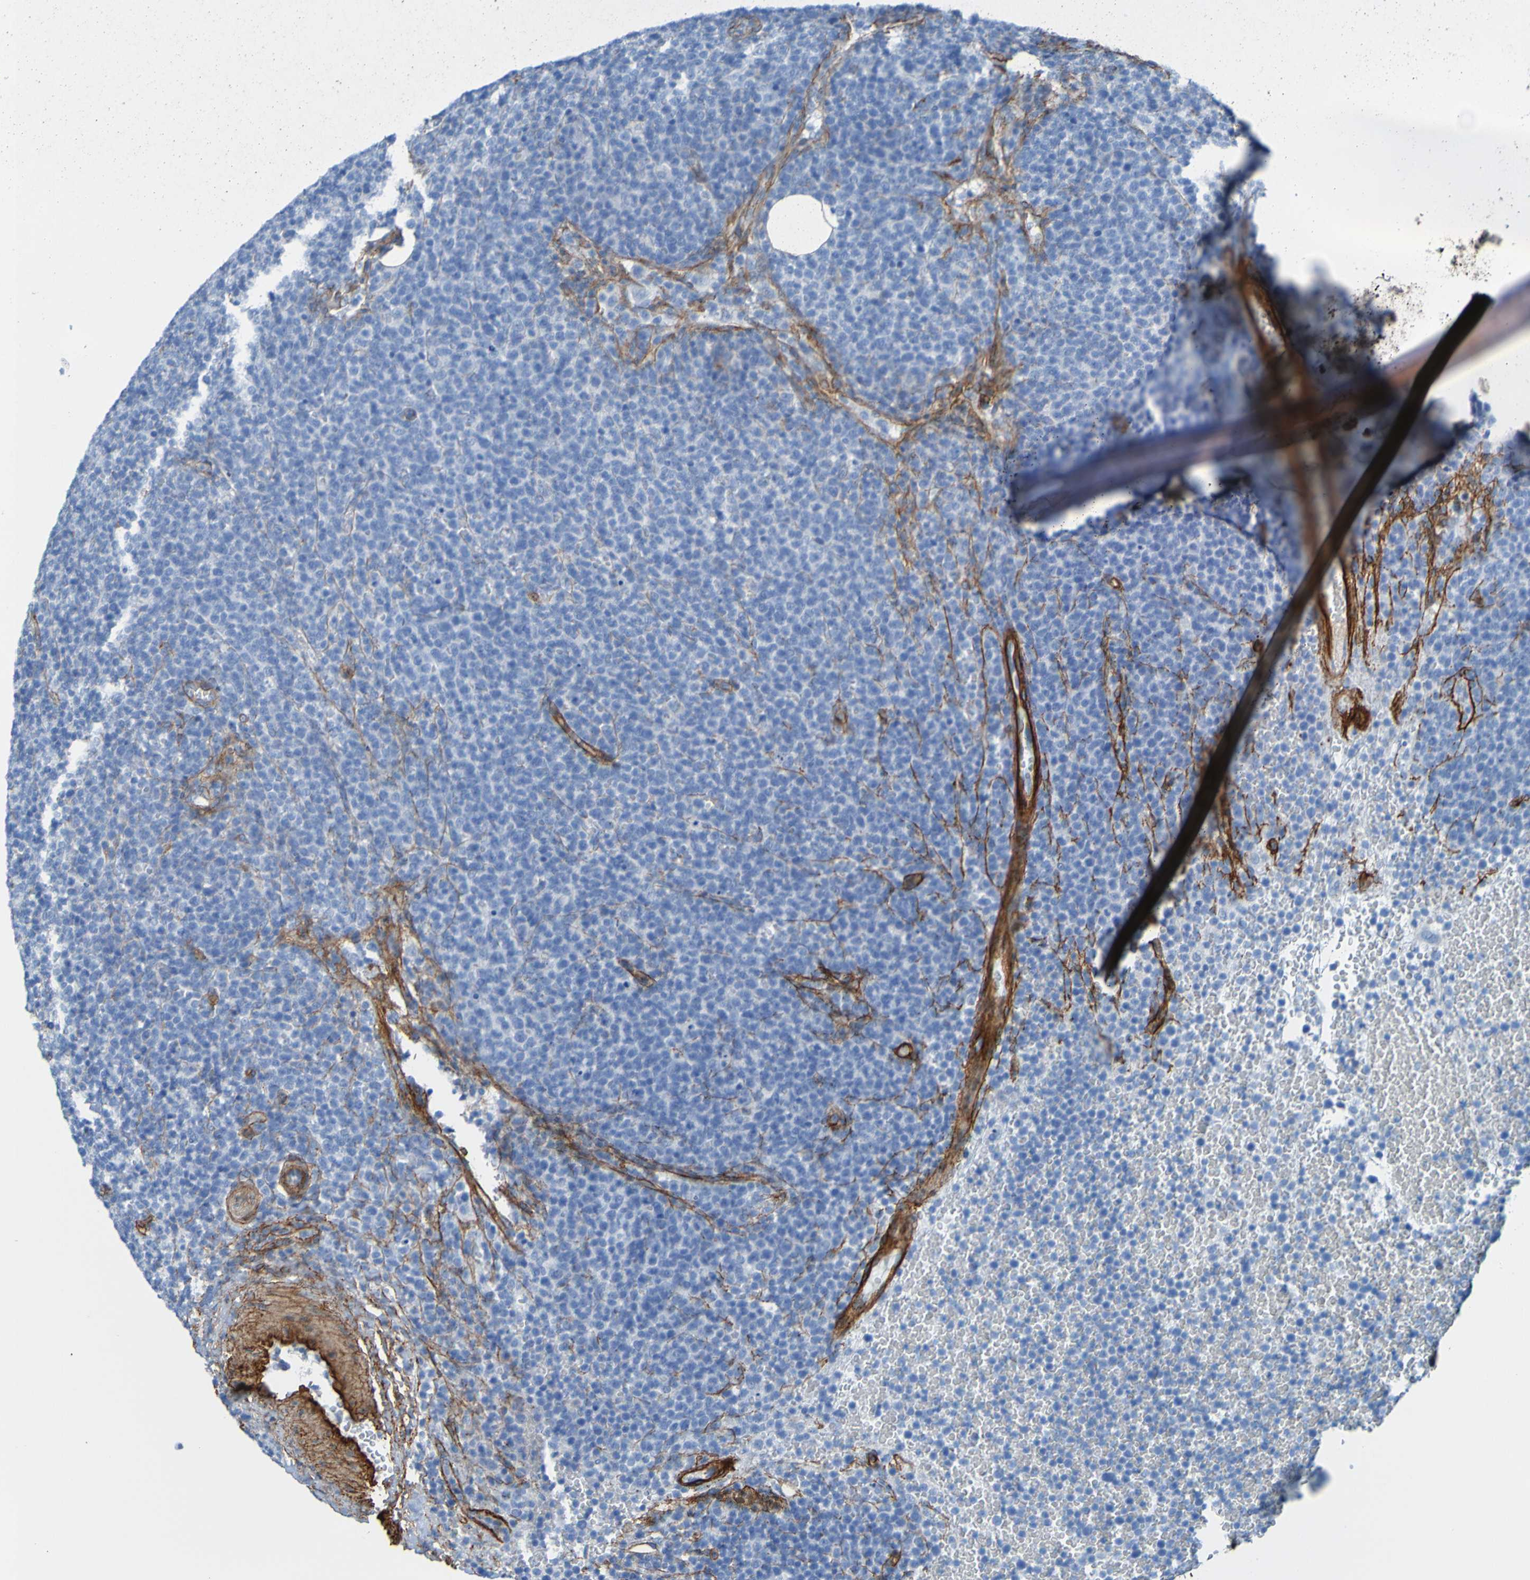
{"staining": {"intensity": "negative", "quantity": "none", "location": "none"}, "tissue": "lymphoma", "cell_type": "Tumor cells", "image_type": "cancer", "snomed": [{"axis": "morphology", "description": "Malignant lymphoma, non-Hodgkin's type, High grade"}, {"axis": "topography", "description": "Lymph node"}], "caption": "A histopathology image of human malignant lymphoma, non-Hodgkin's type (high-grade) is negative for staining in tumor cells.", "gene": "COL4A2", "patient": {"sex": "male", "age": 61}}